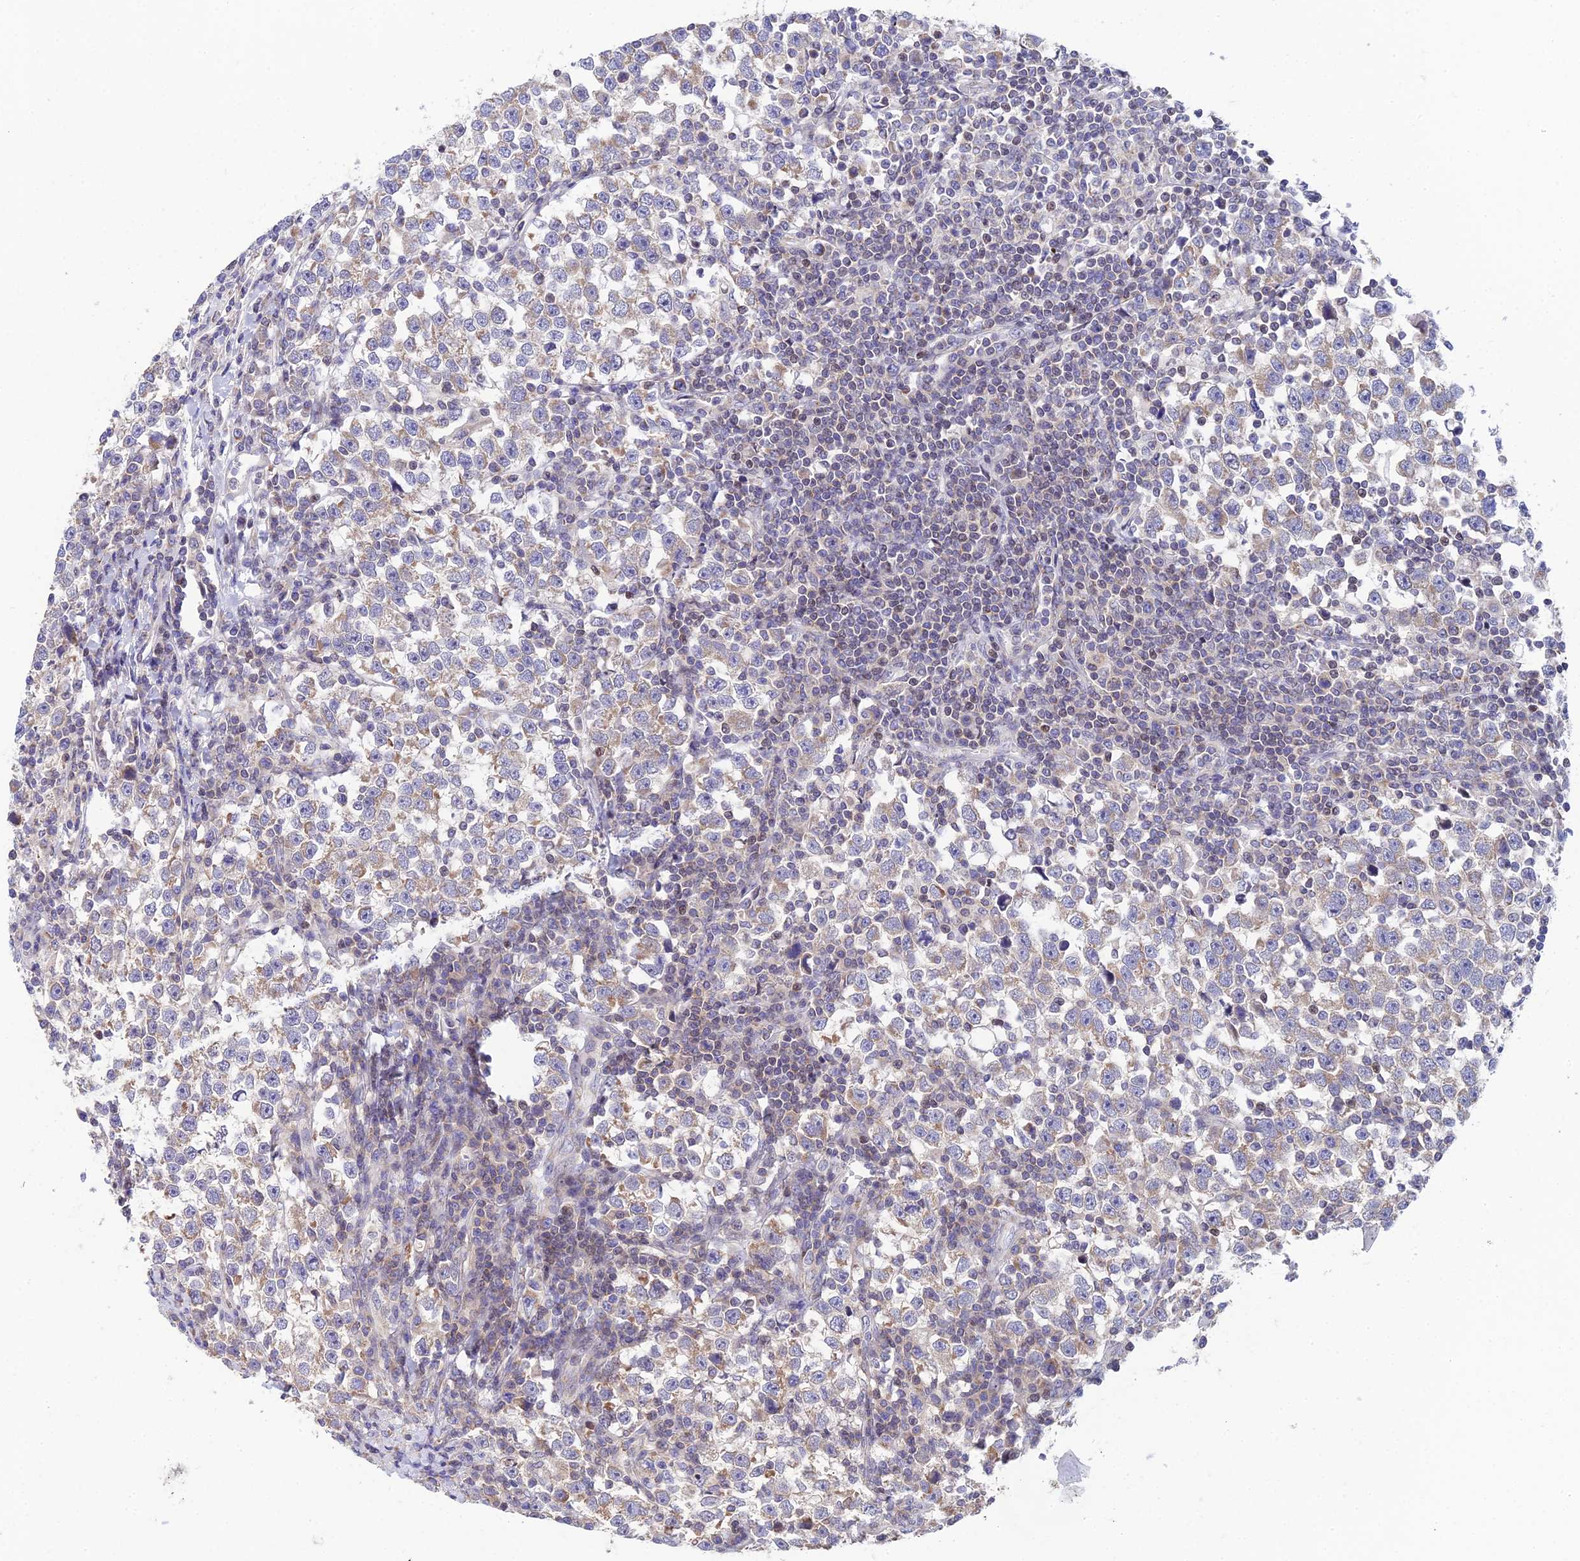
{"staining": {"intensity": "weak", "quantity": "25%-75%", "location": "cytoplasmic/membranous"}, "tissue": "testis cancer", "cell_type": "Tumor cells", "image_type": "cancer", "snomed": [{"axis": "morphology", "description": "Normal tissue, NOS"}, {"axis": "morphology", "description": "Seminoma, NOS"}, {"axis": "topography", "description": "Testis"}], "caption": "Immunohistochemical staining of testis seminoma demonstrates low levels of weak cytoplasmic/membranous protein staining in approximately 25%-75% of tumor cells. The protein is stained brown, and the nuclei are stained in blue (DAB (3,3'-diaminobenzidine) IHC with brightfield microscopy, high magnification).", "gene": "ELOA2", "patient": {"sex": "male", "age": 43}}